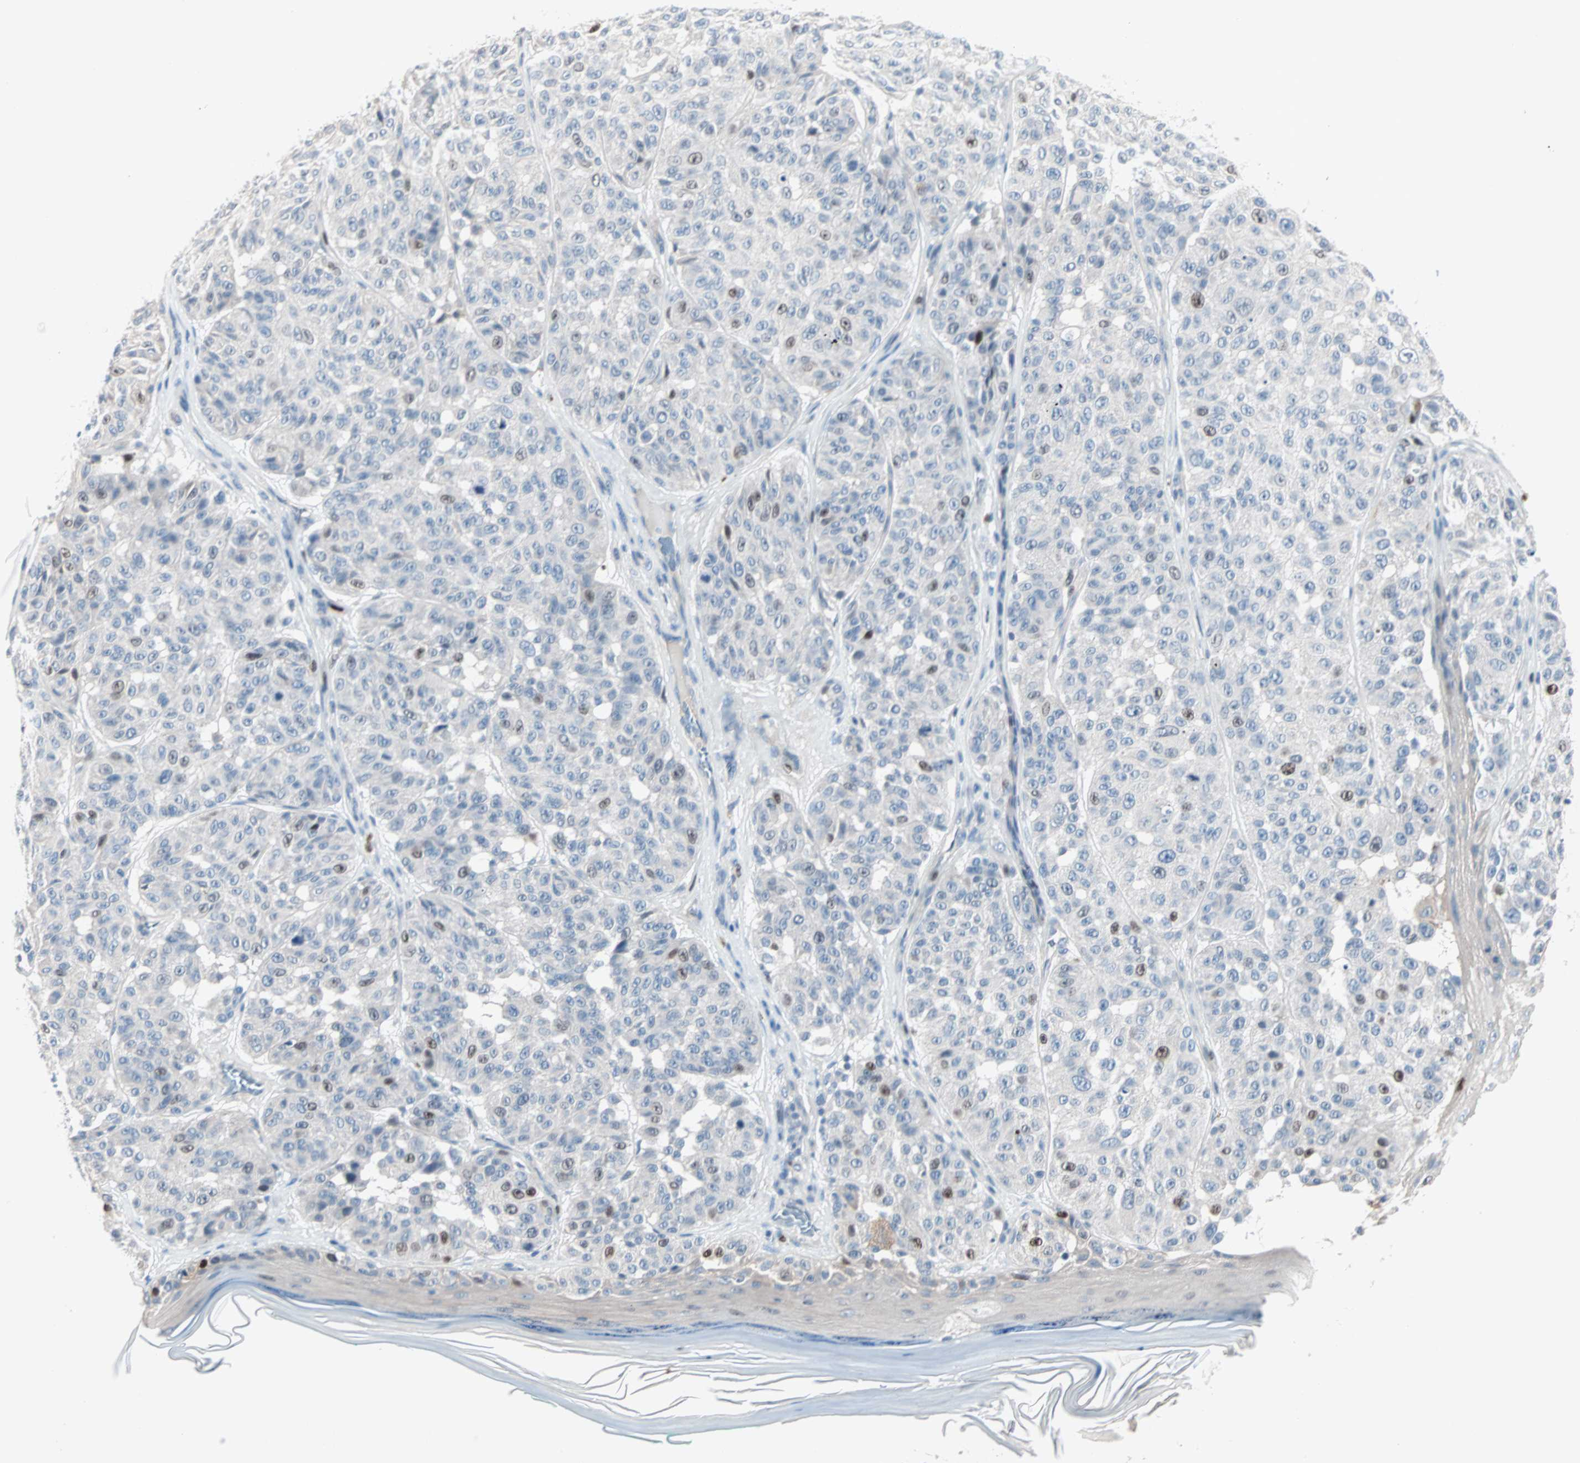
{"staining": {"intensity": "moderate", "quantity": "<25%", "location": "nuclear"}, "tissue": "melanoma", "cell_type": "Tumor cells", "image_type": "cancer", "snomed": [{"axis": "morphology", "description": "Malignant melanoma, NOS"}, {"axis": "topography", "description": "Skin"}], "caption": "High-power microscopy captured an IHC photomicrograph of malignant melanoma, revealing moderate nuclear positivity in about <25% of tumor cells.", "gene": "CCNE2", "patient": {"sex": "female", "age": 46}}